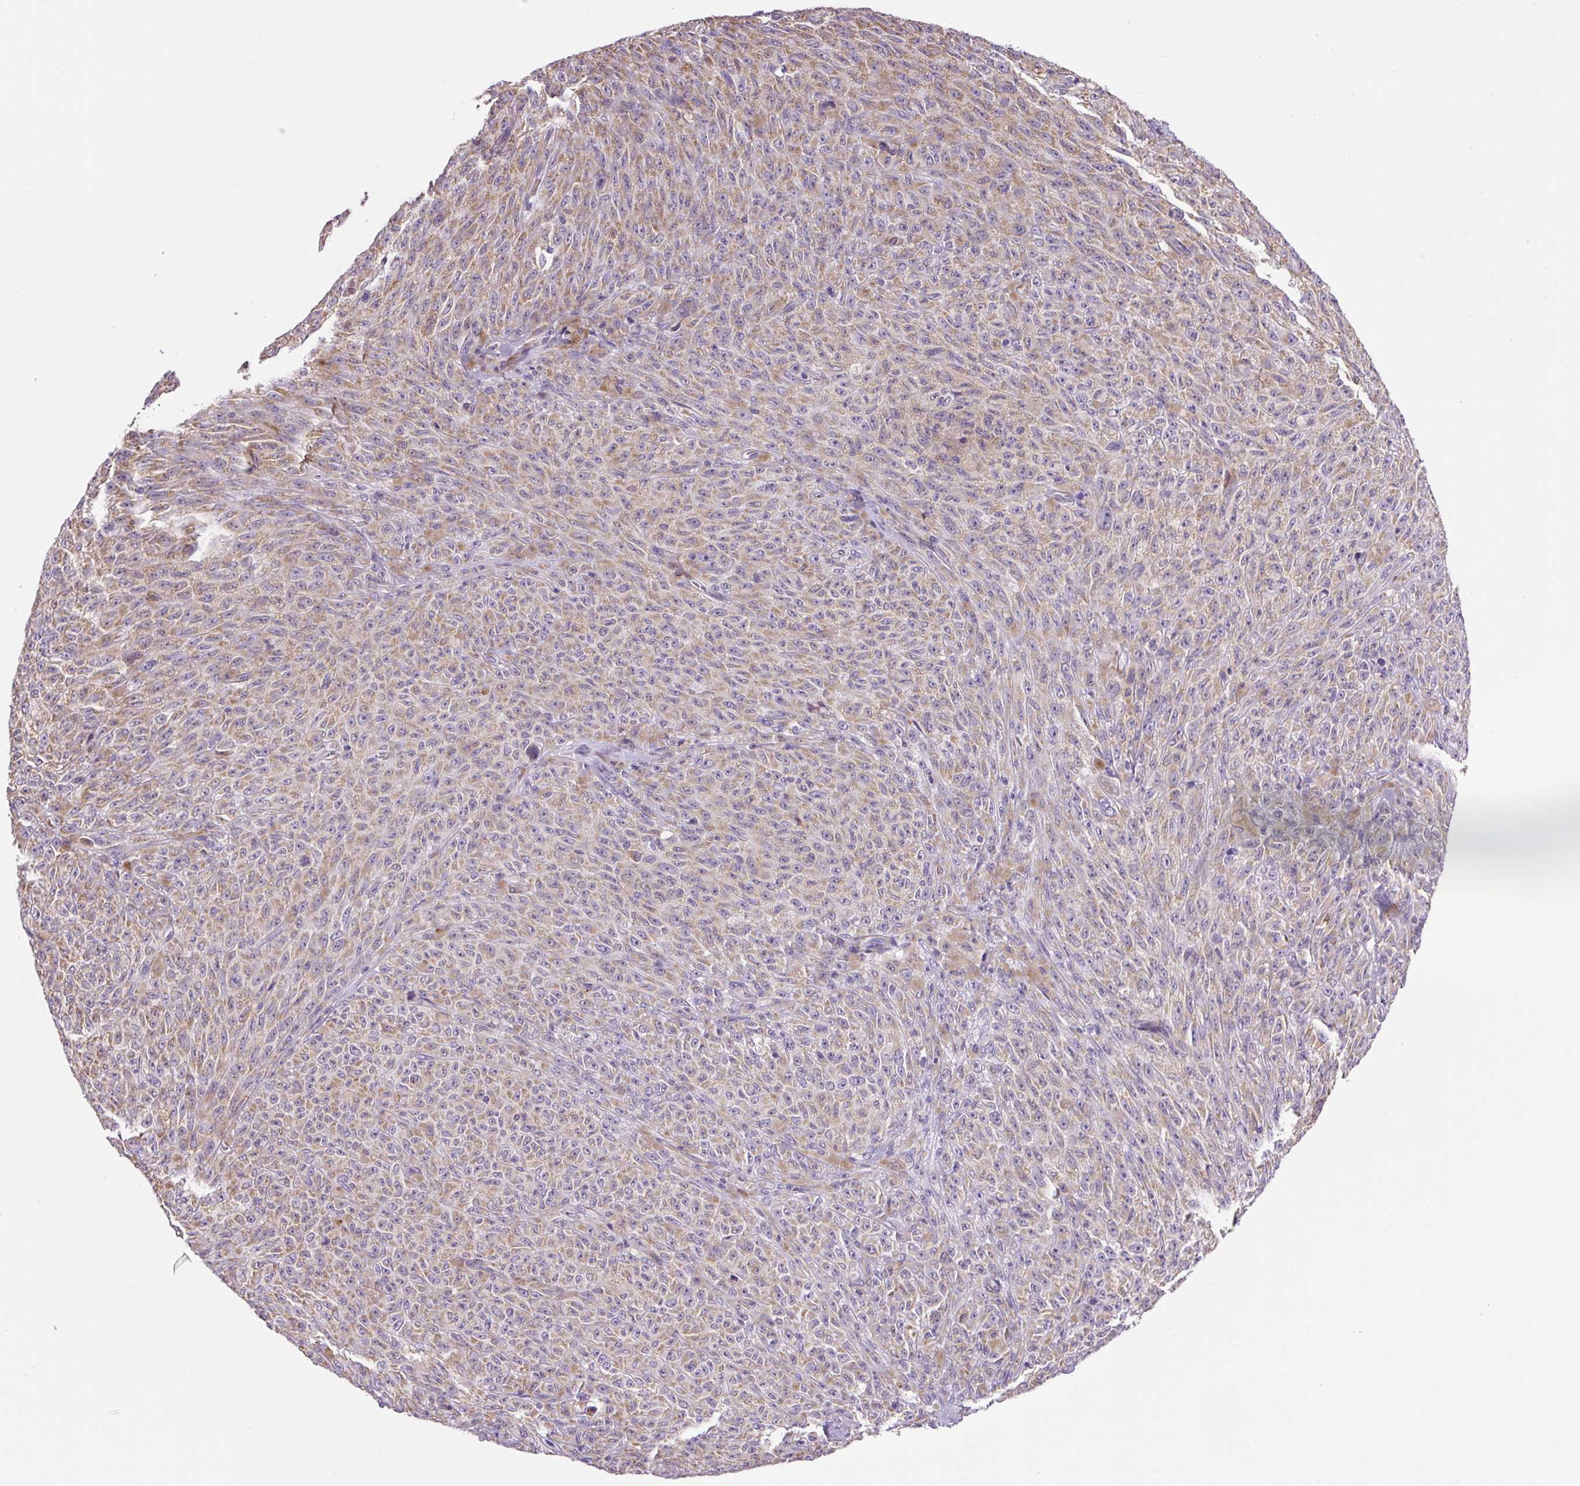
{"staining": {"intensity": "weak", "quantity": ">75%", "location": "cytoplasmic/membranous"}, "tissue": "melanoma", "cell_type": "Tumor cells", "image_type": "cancer", "snomed": [{"axis": "morphology", "description": "Malignant melanoma, NOS"}, {"axis": "topography", "description": "Skin"}], "caption": "The image exhibits immunohistochemical staining of malignant melanoma. There is weak cytoplasmic/membranous positivity is appreciated in approximately >75% of tumor cells.", "gene": "RNASE10", "patient": {"sex": "female", "age": 82}}